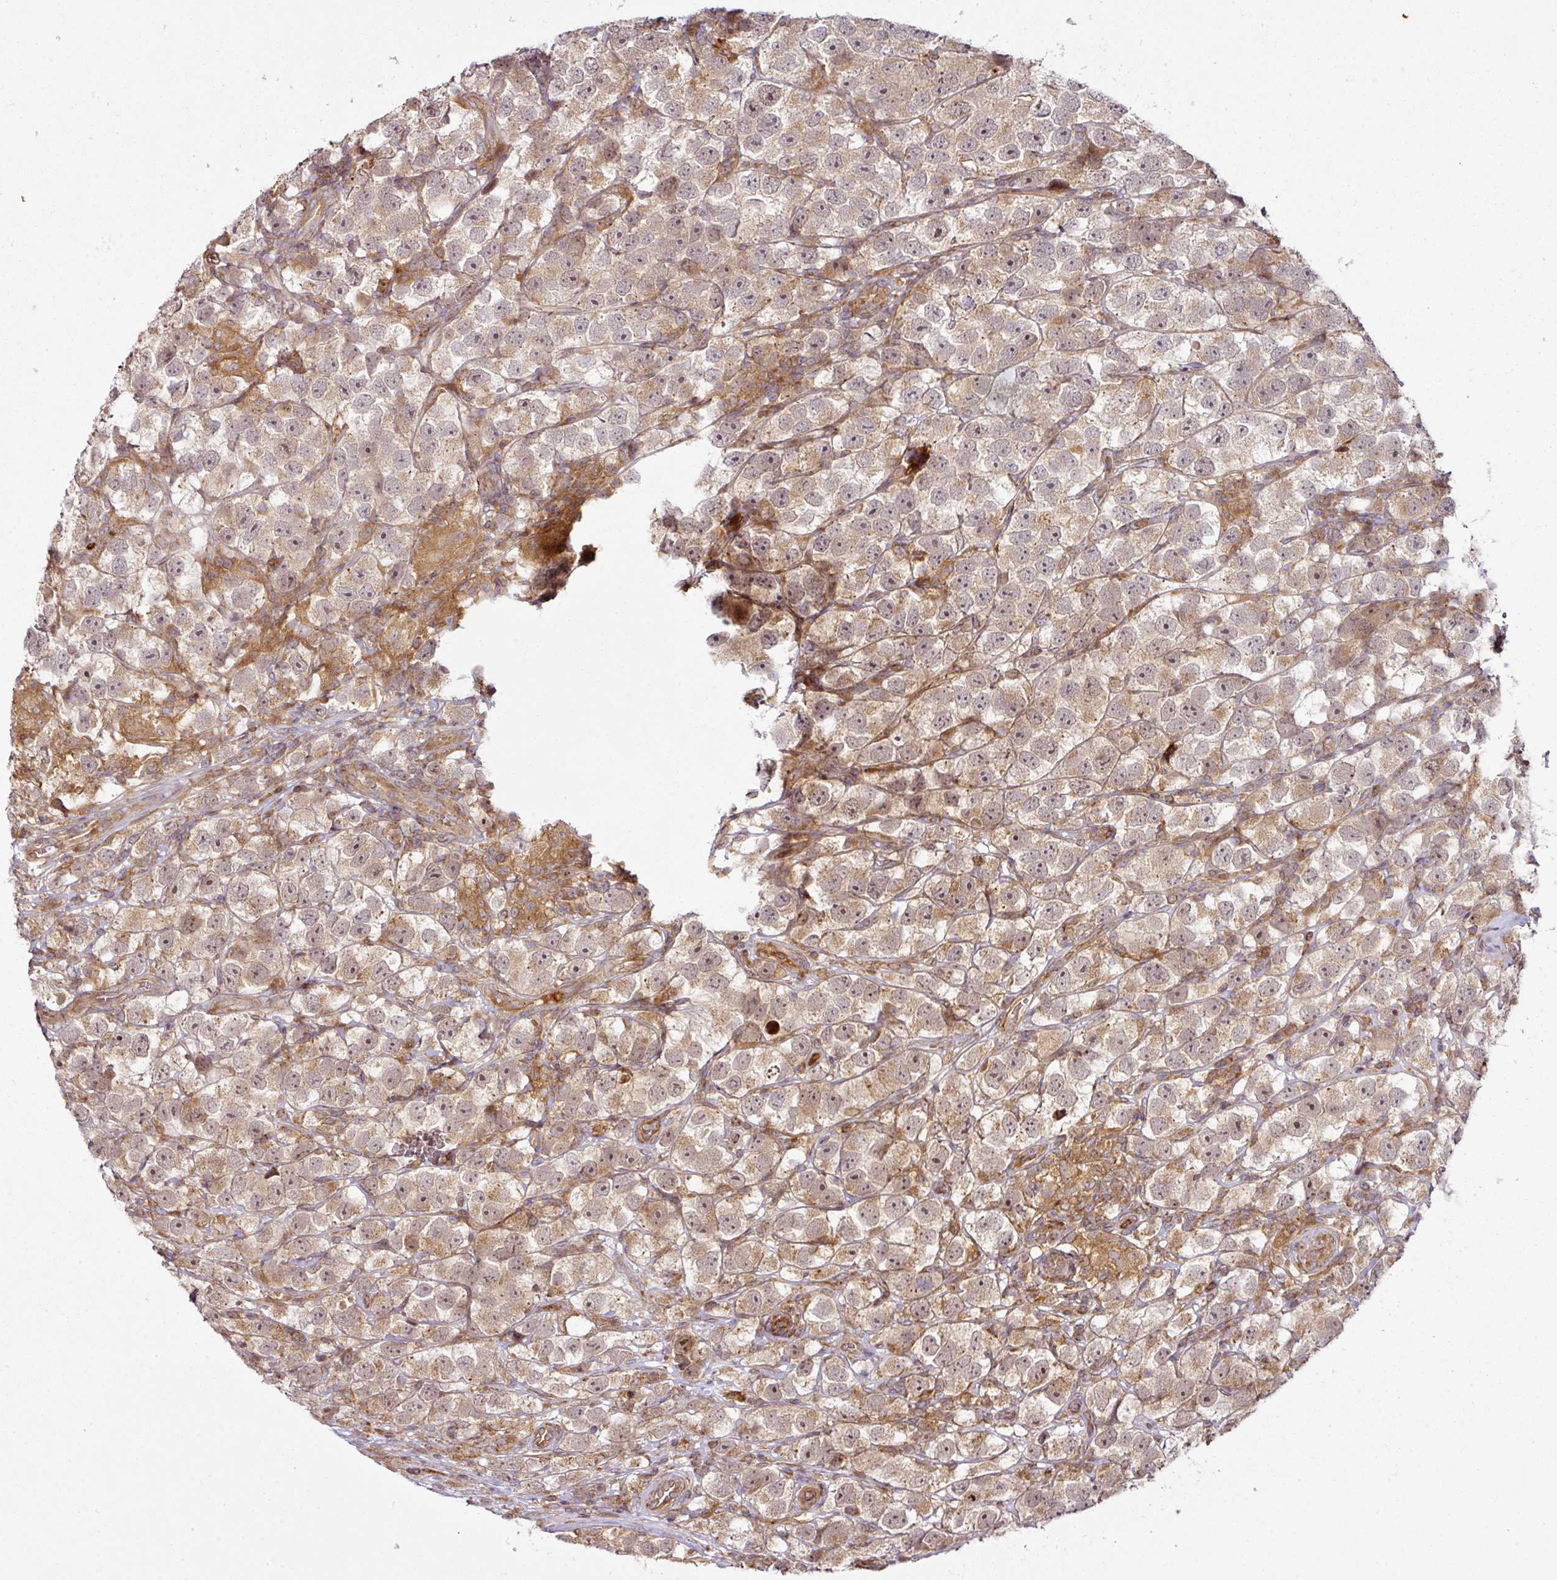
{"staining": {"intensity": "moderate", "quantity": ">75%", "location": "cytoplasmic/membranous"}, "tissue": "testis cancer", "cell_type": "Tumor cells", "image_type": "cancer", "snomed": [{"axis": "morphology", "description": "Seminoma, NOS"}, {"axis": "topography", "description": "Testis"}], "caption": "Immunohistochemical staining of seminoma (testis) displays moderate cytoplasmic/membranous protein expression in about >75% of tumor cells. Ihc stains the protein of interest in brown and the nuclei are stained blue.", "gene": "ATAT1", "patient": {"sex": "male", "age": 26}}